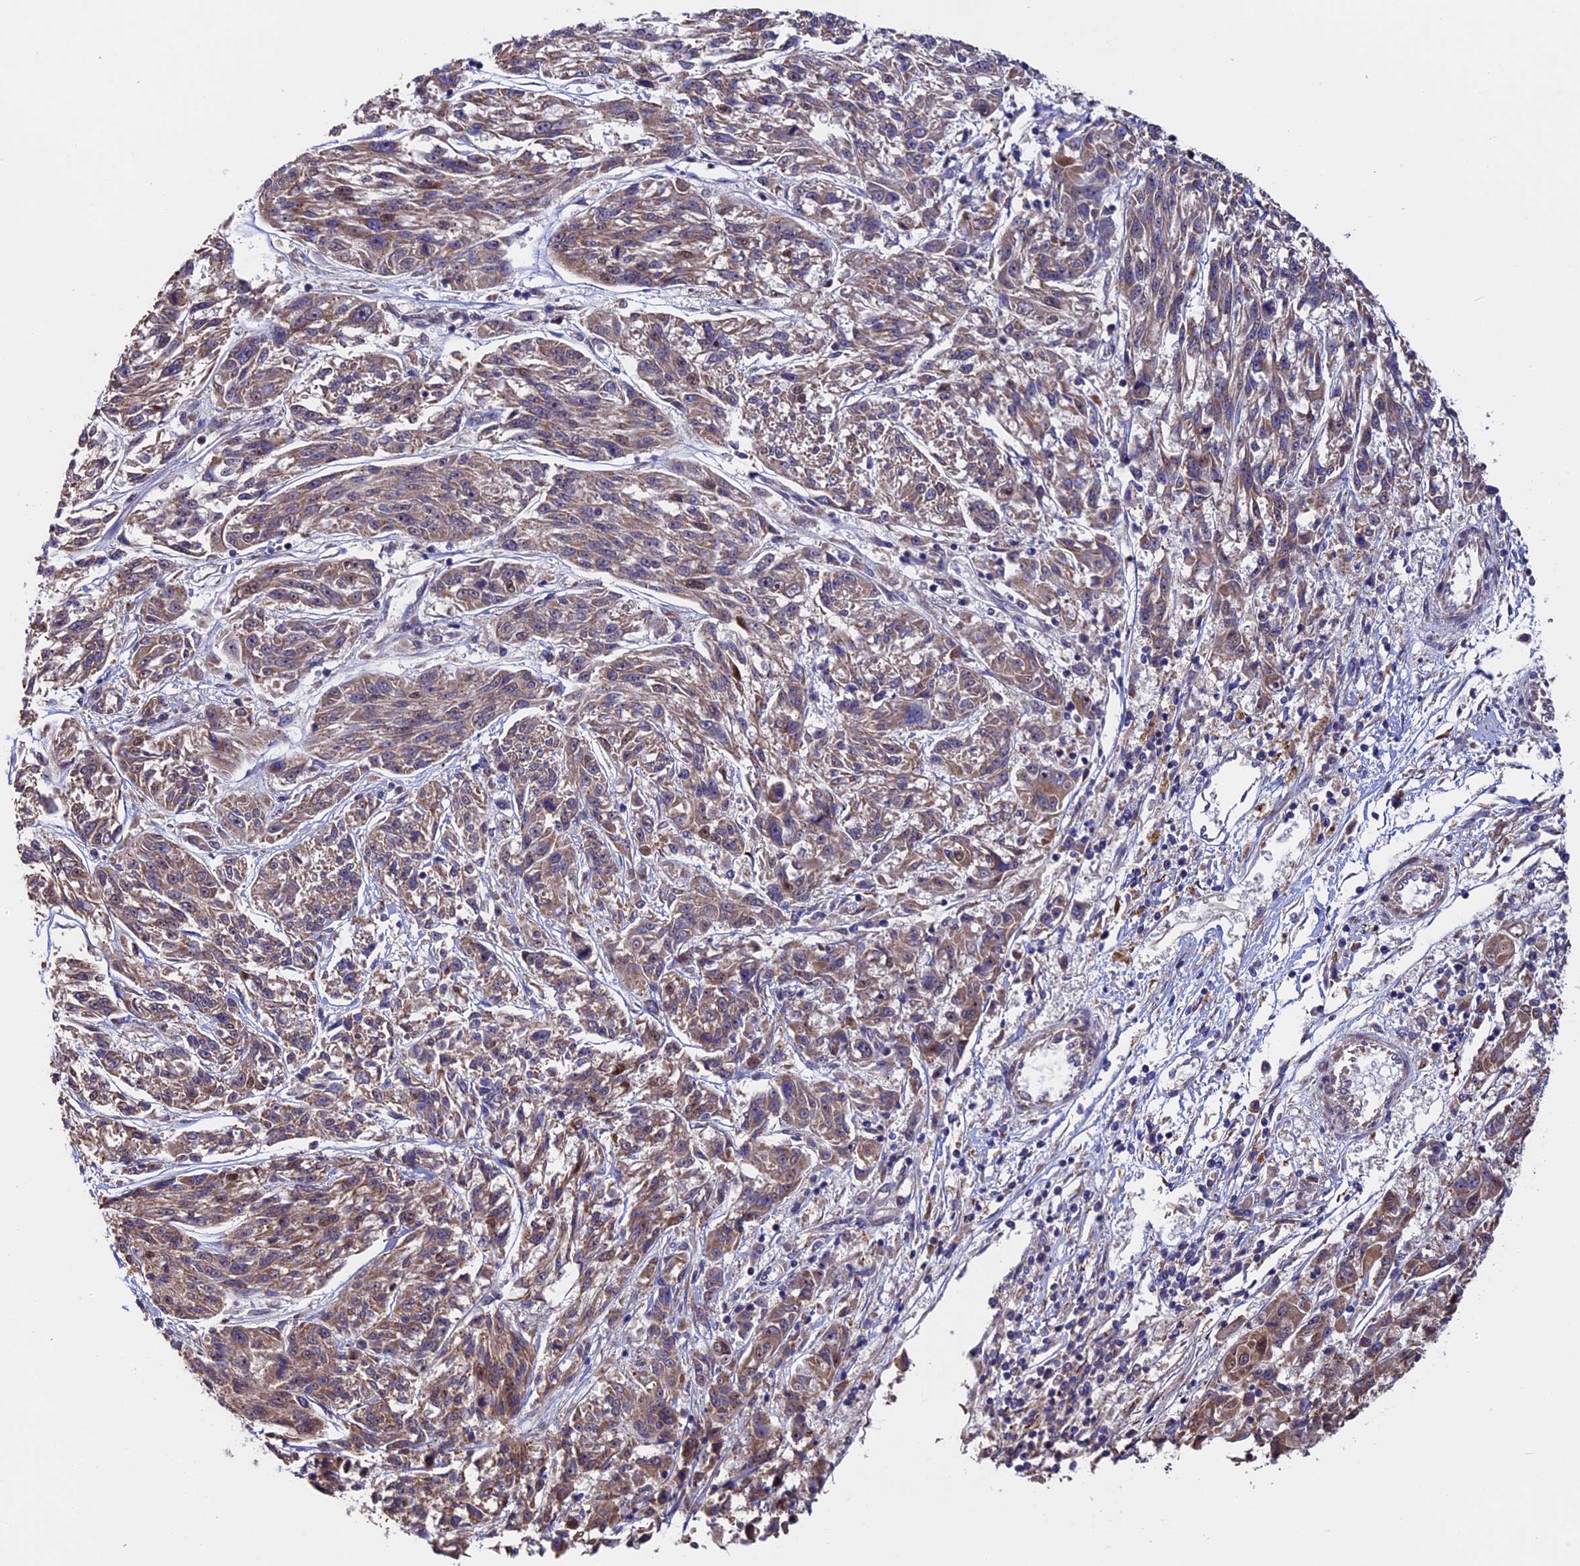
{"staining": {"intensity": "weak", "quantity": ">75%", "location": "cytoplasmic/membranous"}, "tissue": "melanoma", "cell_type": "Tumor cells", "image_type": "cancer", "snomed": [{"axis": "morphology", "description": "Malignant melanoma, NOS"}, {"axis": "topography", "description": "Skin"}], "caption": "This histopathology image displays IHC staining of human malignant melanoma, with low weak cytoplasmic/membranous staining in approximately >75% of tumor cells.", "gene": "RNF17", "patient": {"sex": "male", "age": 53}}